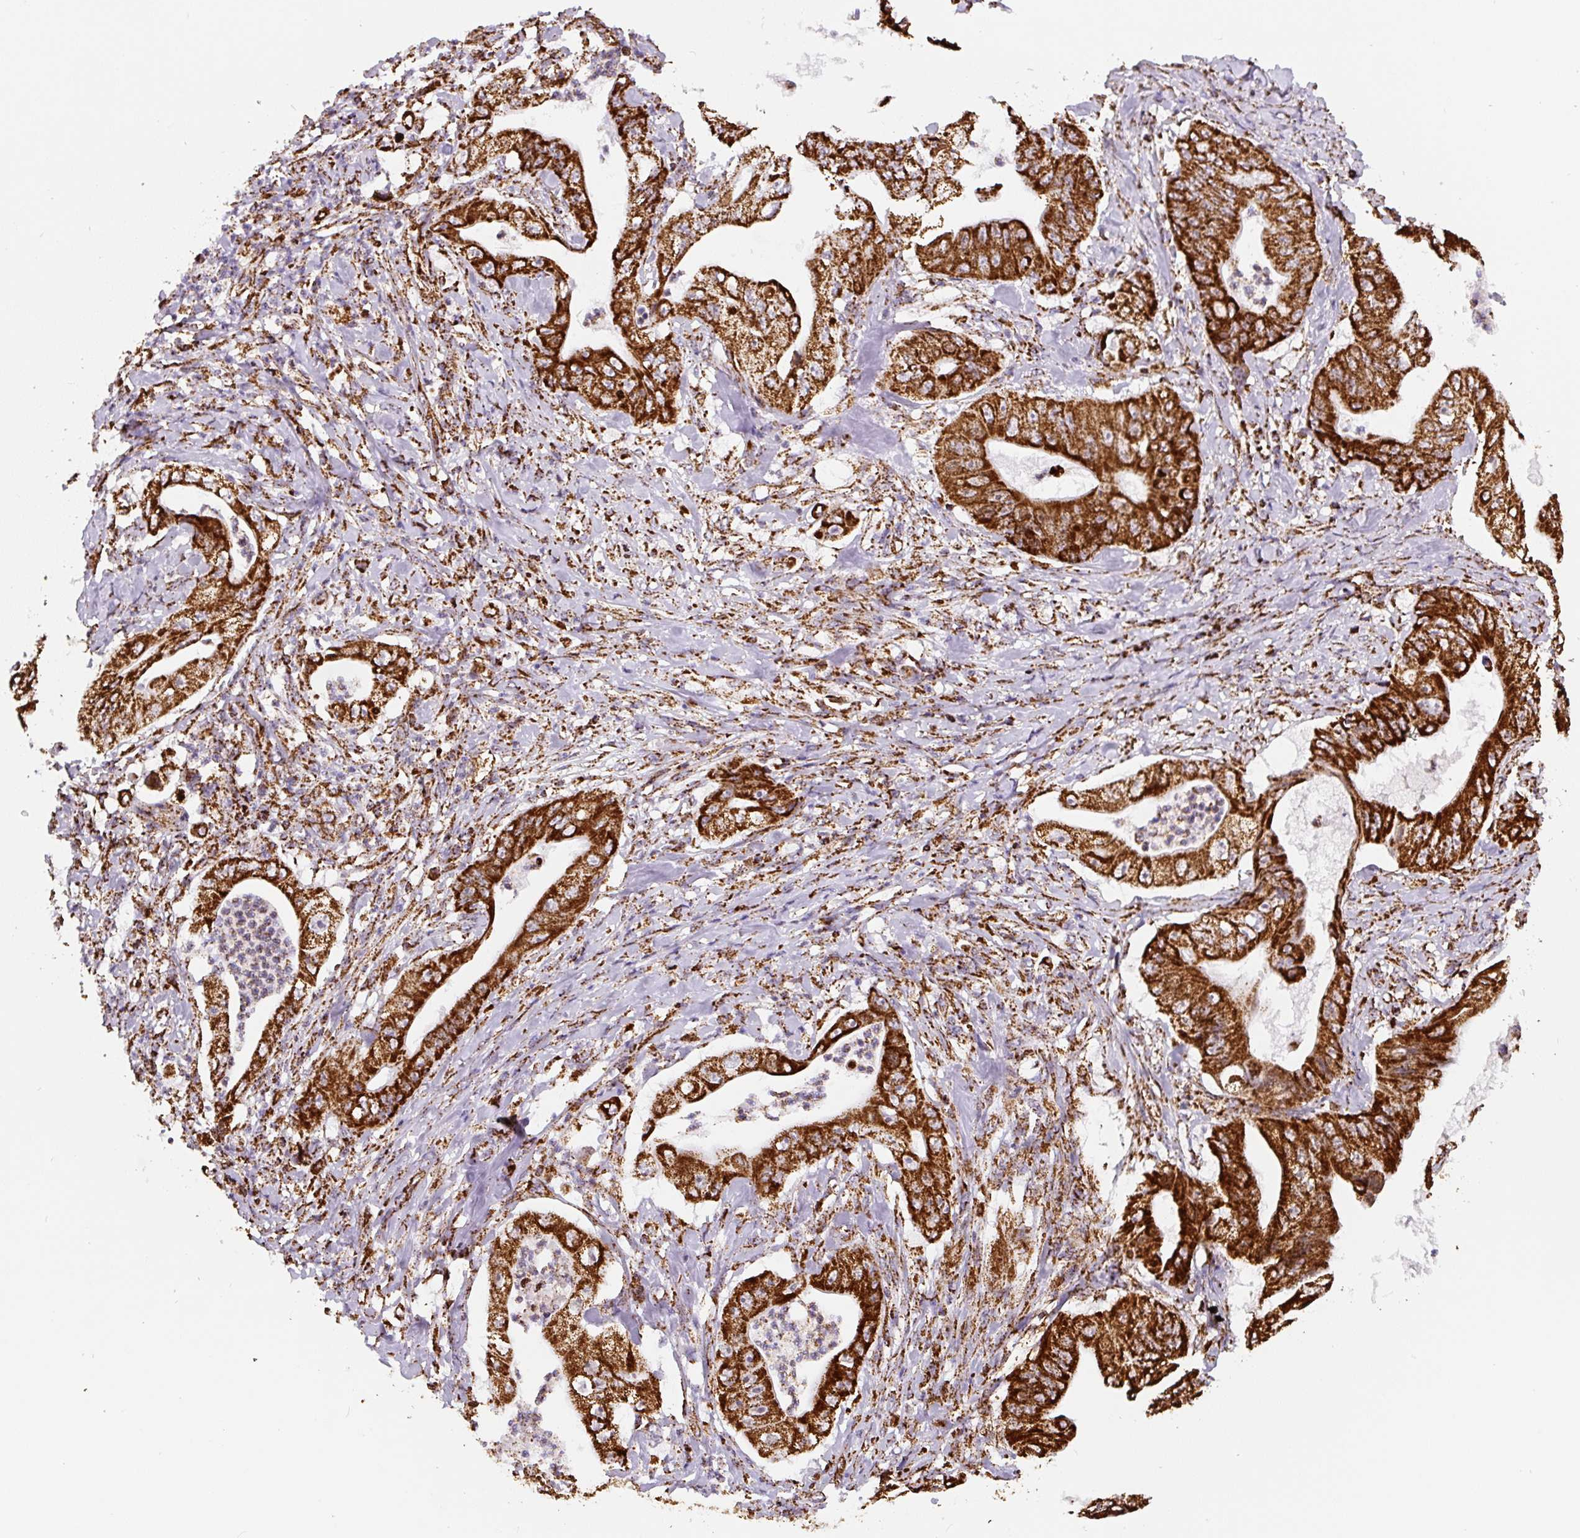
{"staining": {"intensity": "strong", "quantity": ">75%", "location": "cytoplasmic/membranous"}, "tissue": "stomach cancer", "cell_type": "Tumor cells", "image_type": "cancer", "snomed": [{"axis": "morphology", "description": "Adenocarcinoma, NOS"}, {"axis": "topography", "description": "Stomach"}], "caption": "Protein expression analysis of human stomach adenocarcinoma reveals strong cytoplasmic/membranous expression in approximately >75% of tumor cells. (DAB (3,3'-diaminobenzidine) IHC, brown staining for protein, blue staining for nuclei).", "gene": "ATP5F1A", "patient": {"sex": "female", "age": 73}}